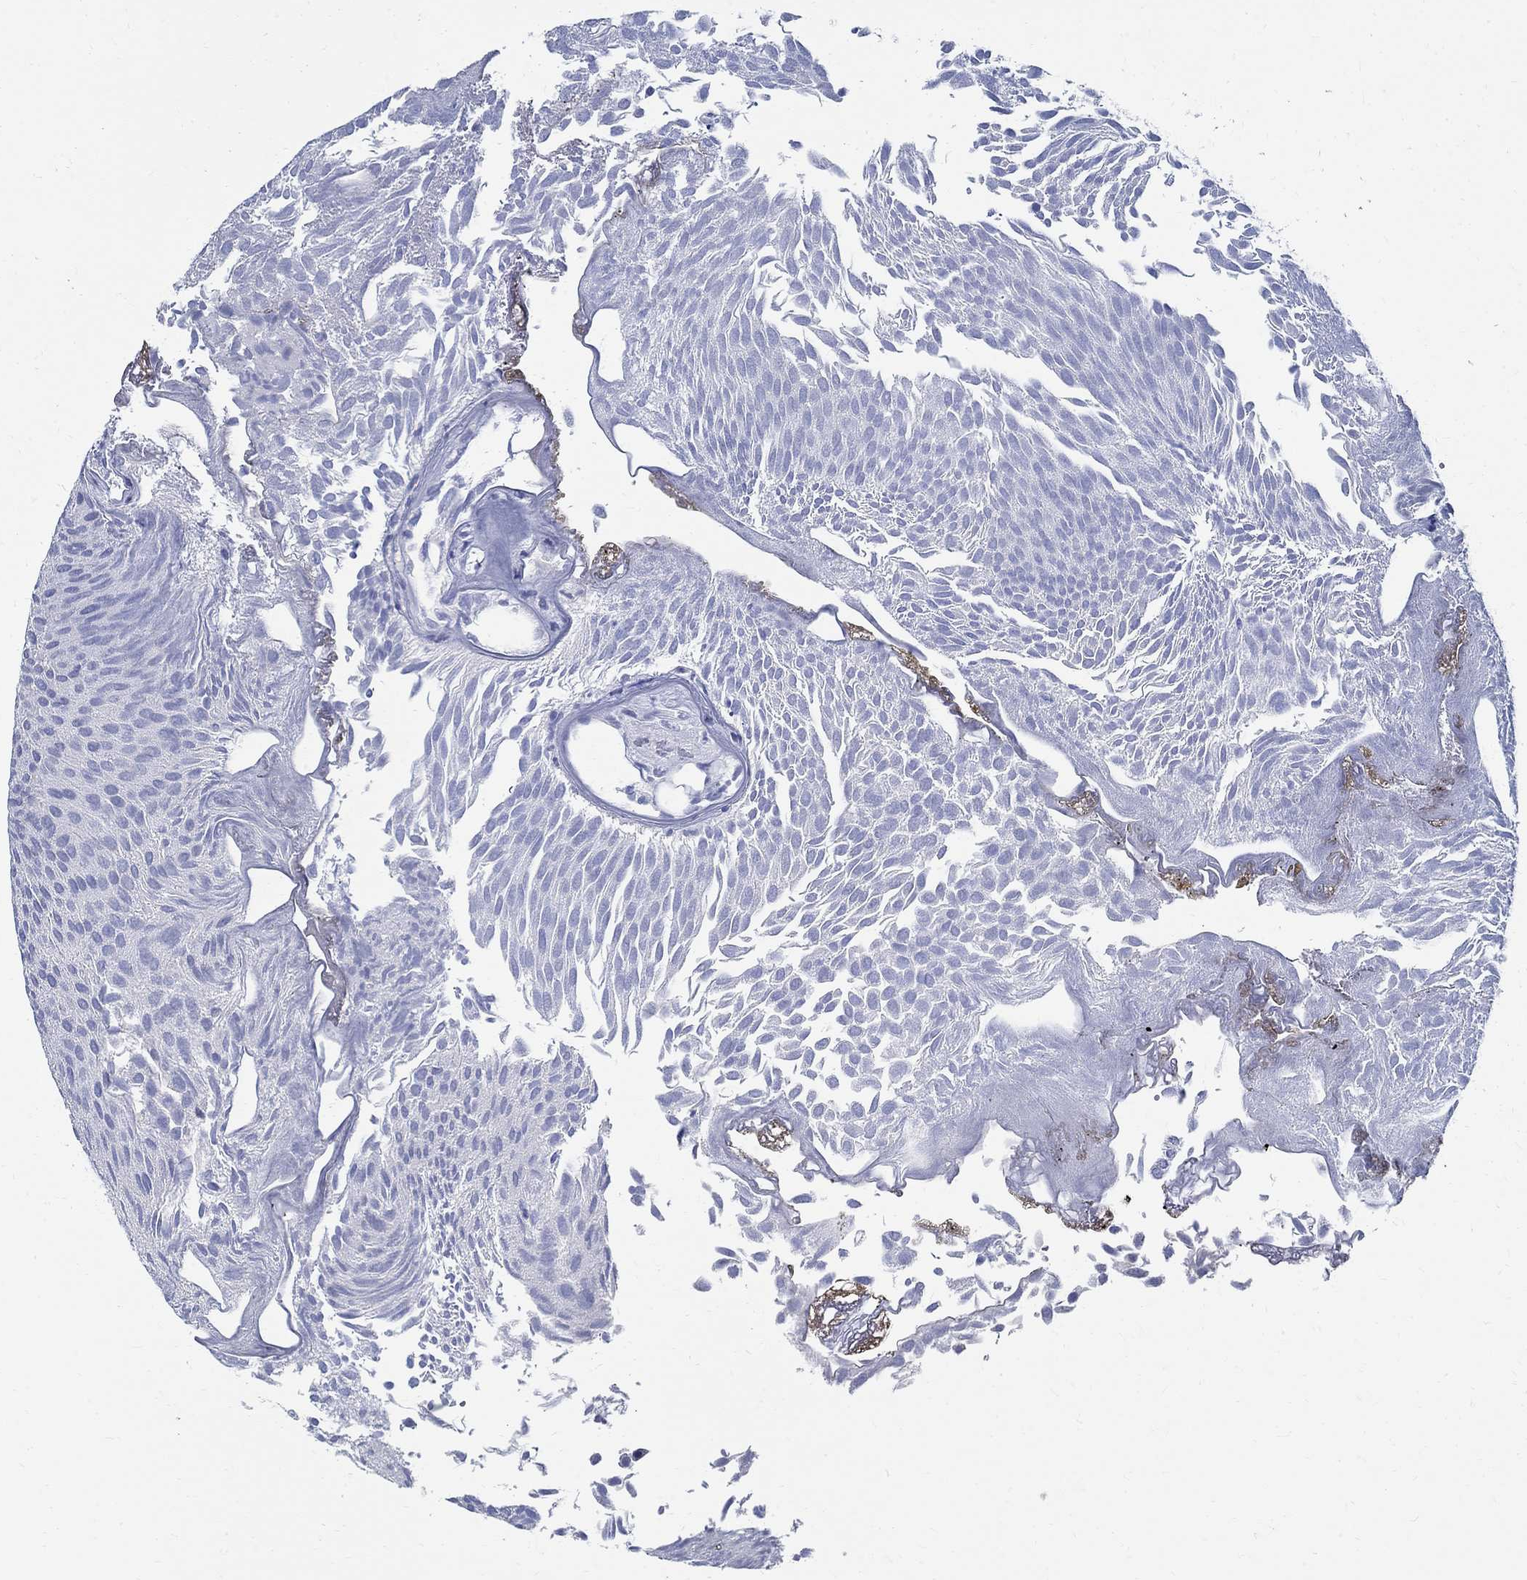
{"staining": {"intensity": "negative", "quantity": "none", "location": "none"}, "tissue": "urothelial cancer", "cell_type": "Tumor cells", "image_type": "cancer", "snomed": [{"axis": "morphology", "description": "Urothelial carcinoma, Low grade"}, {"axis": "topography", "description": "Urinary bladder"}], "caption": "Immunohistochemistry micrograph of human low-grade urothelial carcinoma stained for a protein (brown), which exhibits no expression in tumor cells.", "gene": "BSPRY", "patient": {"sex": "male", "age": 52}}